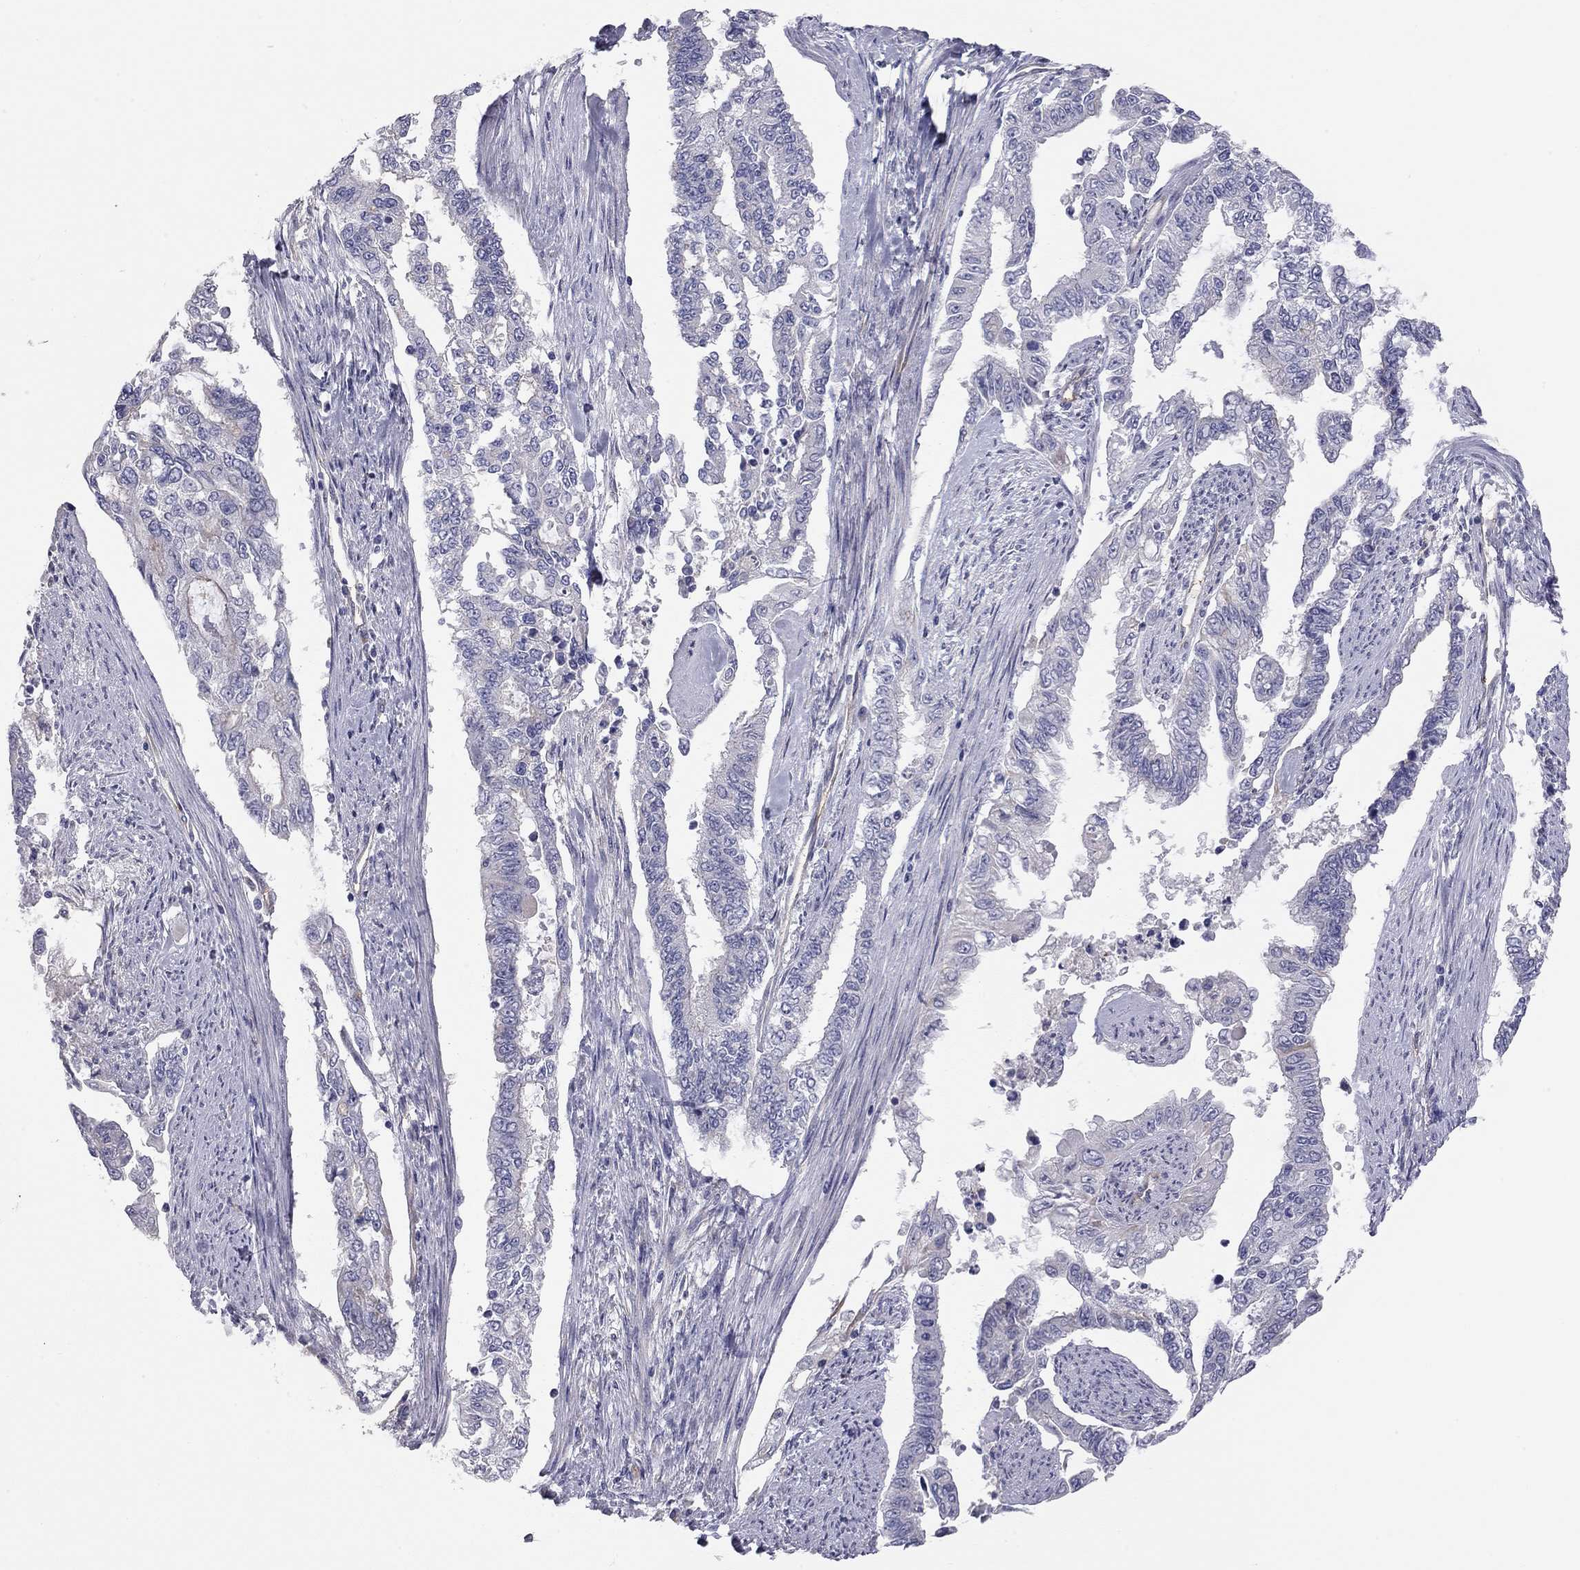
{"staining": {"intensity": "negative", "quantity": "none", "location": "none"}, "tissue": "endometrial cancer", "cell_type": "Tumor cells", "image_type": "cancer", "snomed": [{"axis": "morphology", "description": "Adenocarcinoma, NOS"}, {"axis": "topography", "description": "Uterus"}], "caption": "An IHC image of endometrial cancer (adenocarcinoma) is shown. There is no staining in tumor cells of endometrial cancer (adenocarcinoma).", "gene": "GPRC5B", "patient": {"sex": "female", "age": 59}}